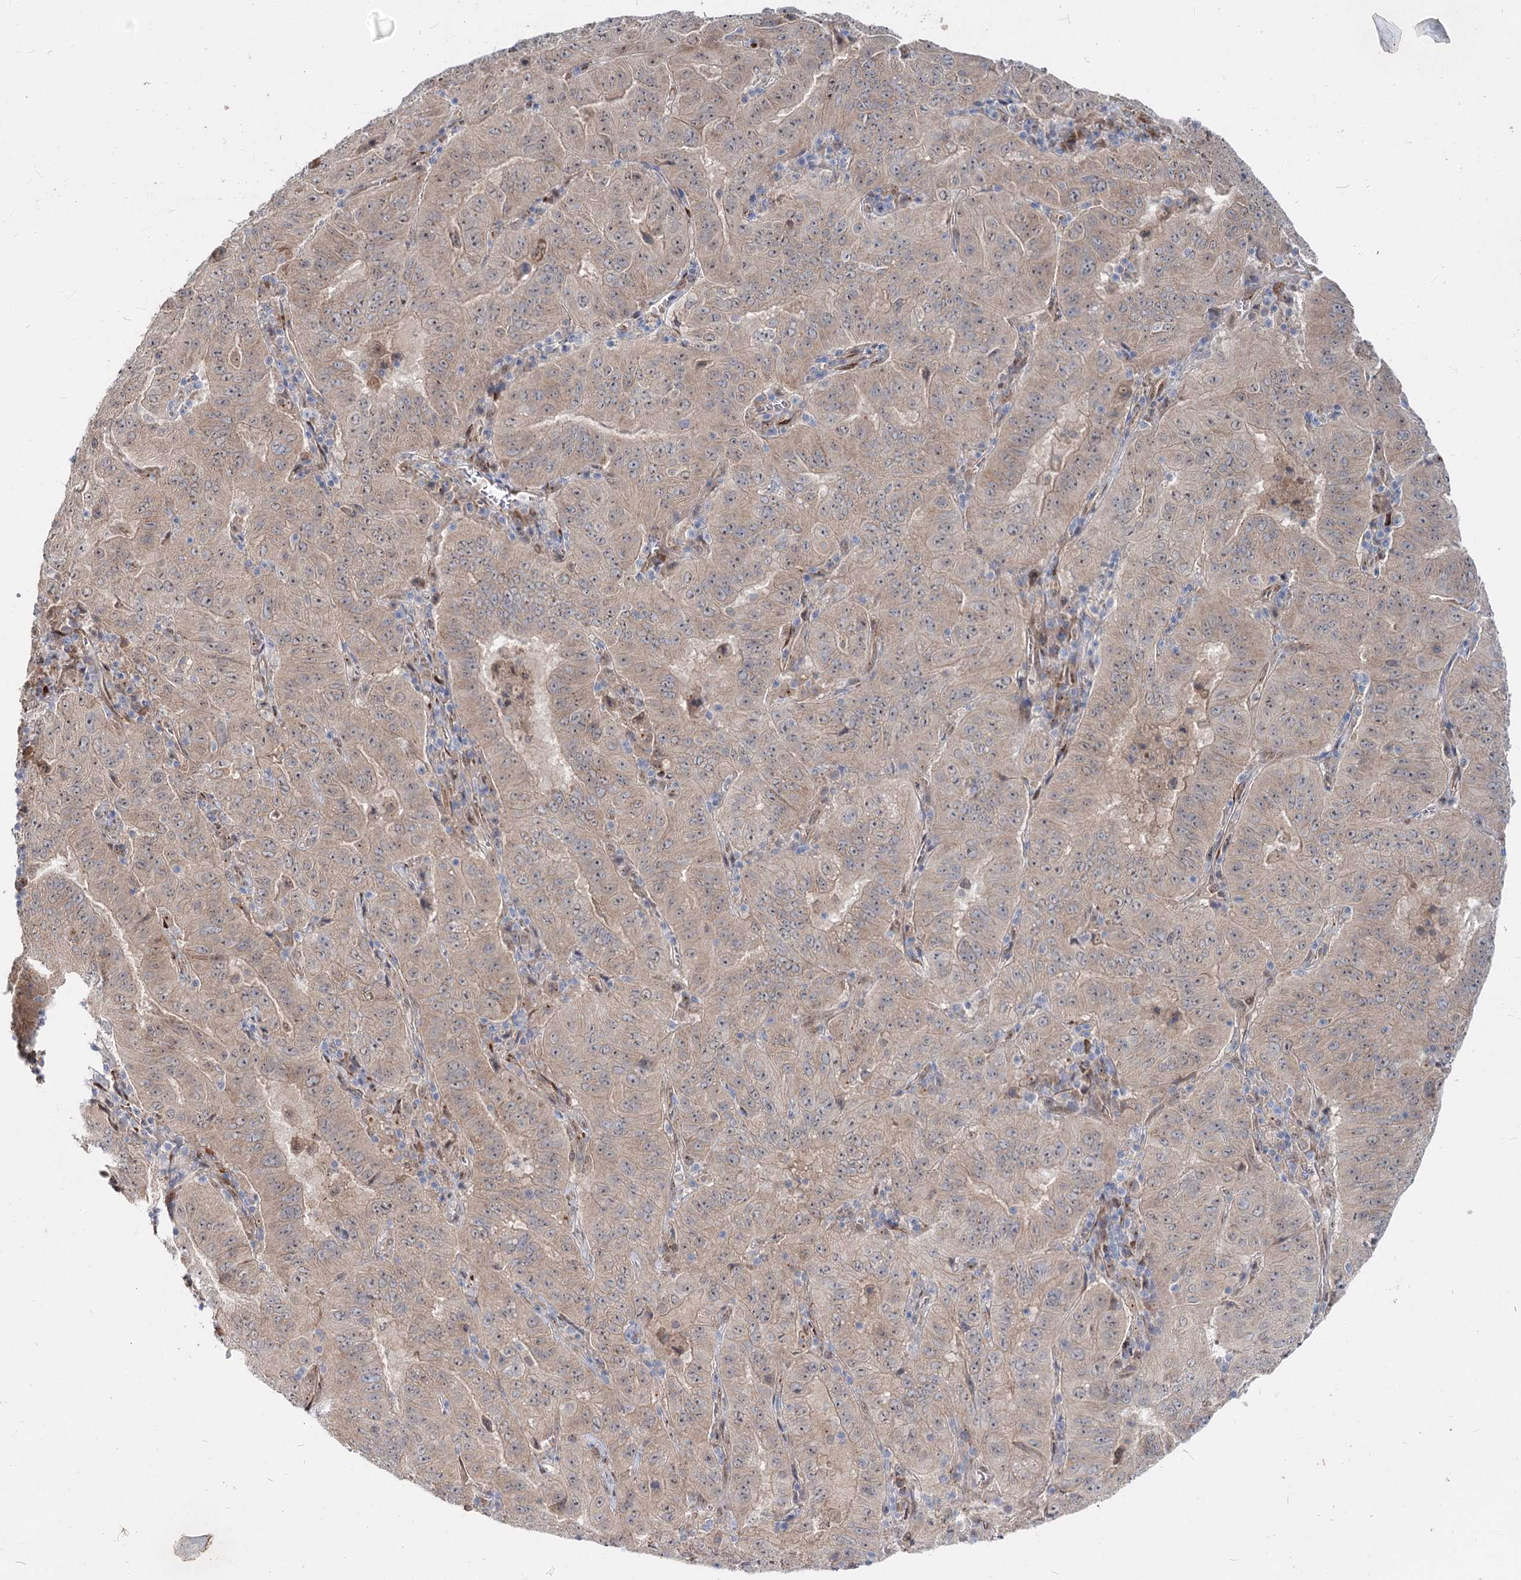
{"staining": {"intensity": "weak", "quantity": ">75%", "location": "cytoplasmic/membranous"}, "tissue": "pancreatic cancer", "cell_type": "Tumor cells", "image_type": "cancer", "snomed": [{"axis": "morphology", "description": "Adenocarcinoma, NOS"}, {"axis": "topography", "description": "Pancreas"}], "caption": "A brown stain shows weak cytoplasmic/membranous positivity of a protein in human adenocarcinoma (pancreatic) tumor cells. (Brightfield microscopy of DAB IHC at high magnification).", "gene": "SPART", "patient": {"sex": "male", "age": 63}}